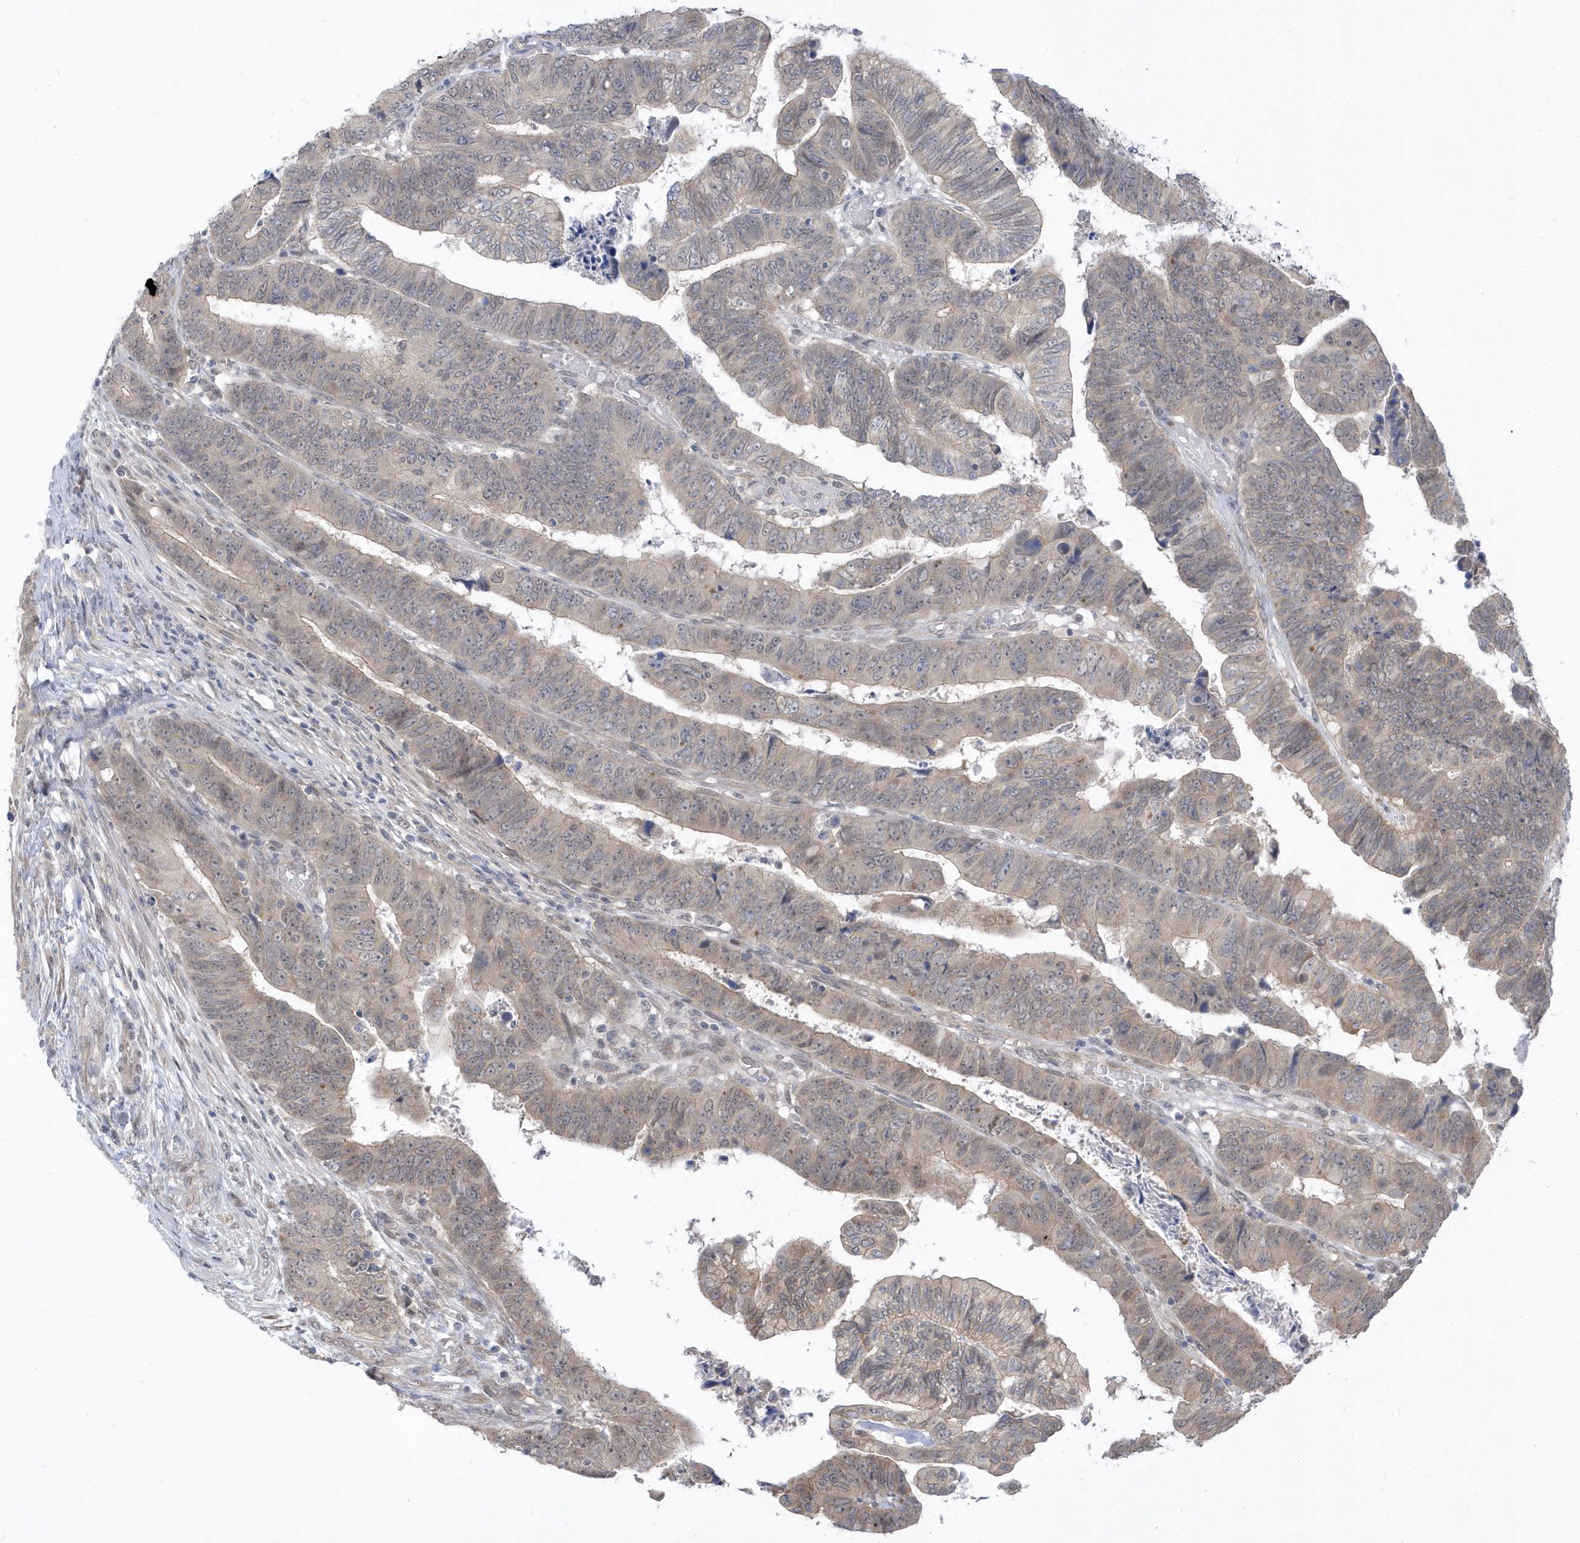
{"staining": {"intensity": "weak", "quantity": "<25%", "location": "cytoplasmic/membranous"}, "tissue": "colorectal cancer", "cell_type": "Tumor cells", "image_type": "cancer", "snomed": [{"axis": "morphology", "description": "Normal tissue, NOS"}, {"axis": "morphology", "description": "Adenocarcinoma, NOS"}, {"axis": "topography", "description": "Rectum"}], "caption": "The photomicrograph reveals no significant staining in tumor cells of adenocarcinoma (colorectal). Brightfield microscopy of immunohistochemistry (IHC) stained with DAB (3,3'-diaminobenzidine) (brown) and hematoxylin (blue), captured at high magnification.", "gene": "USP53", "patient": {"sex": "female", "age": 65}}